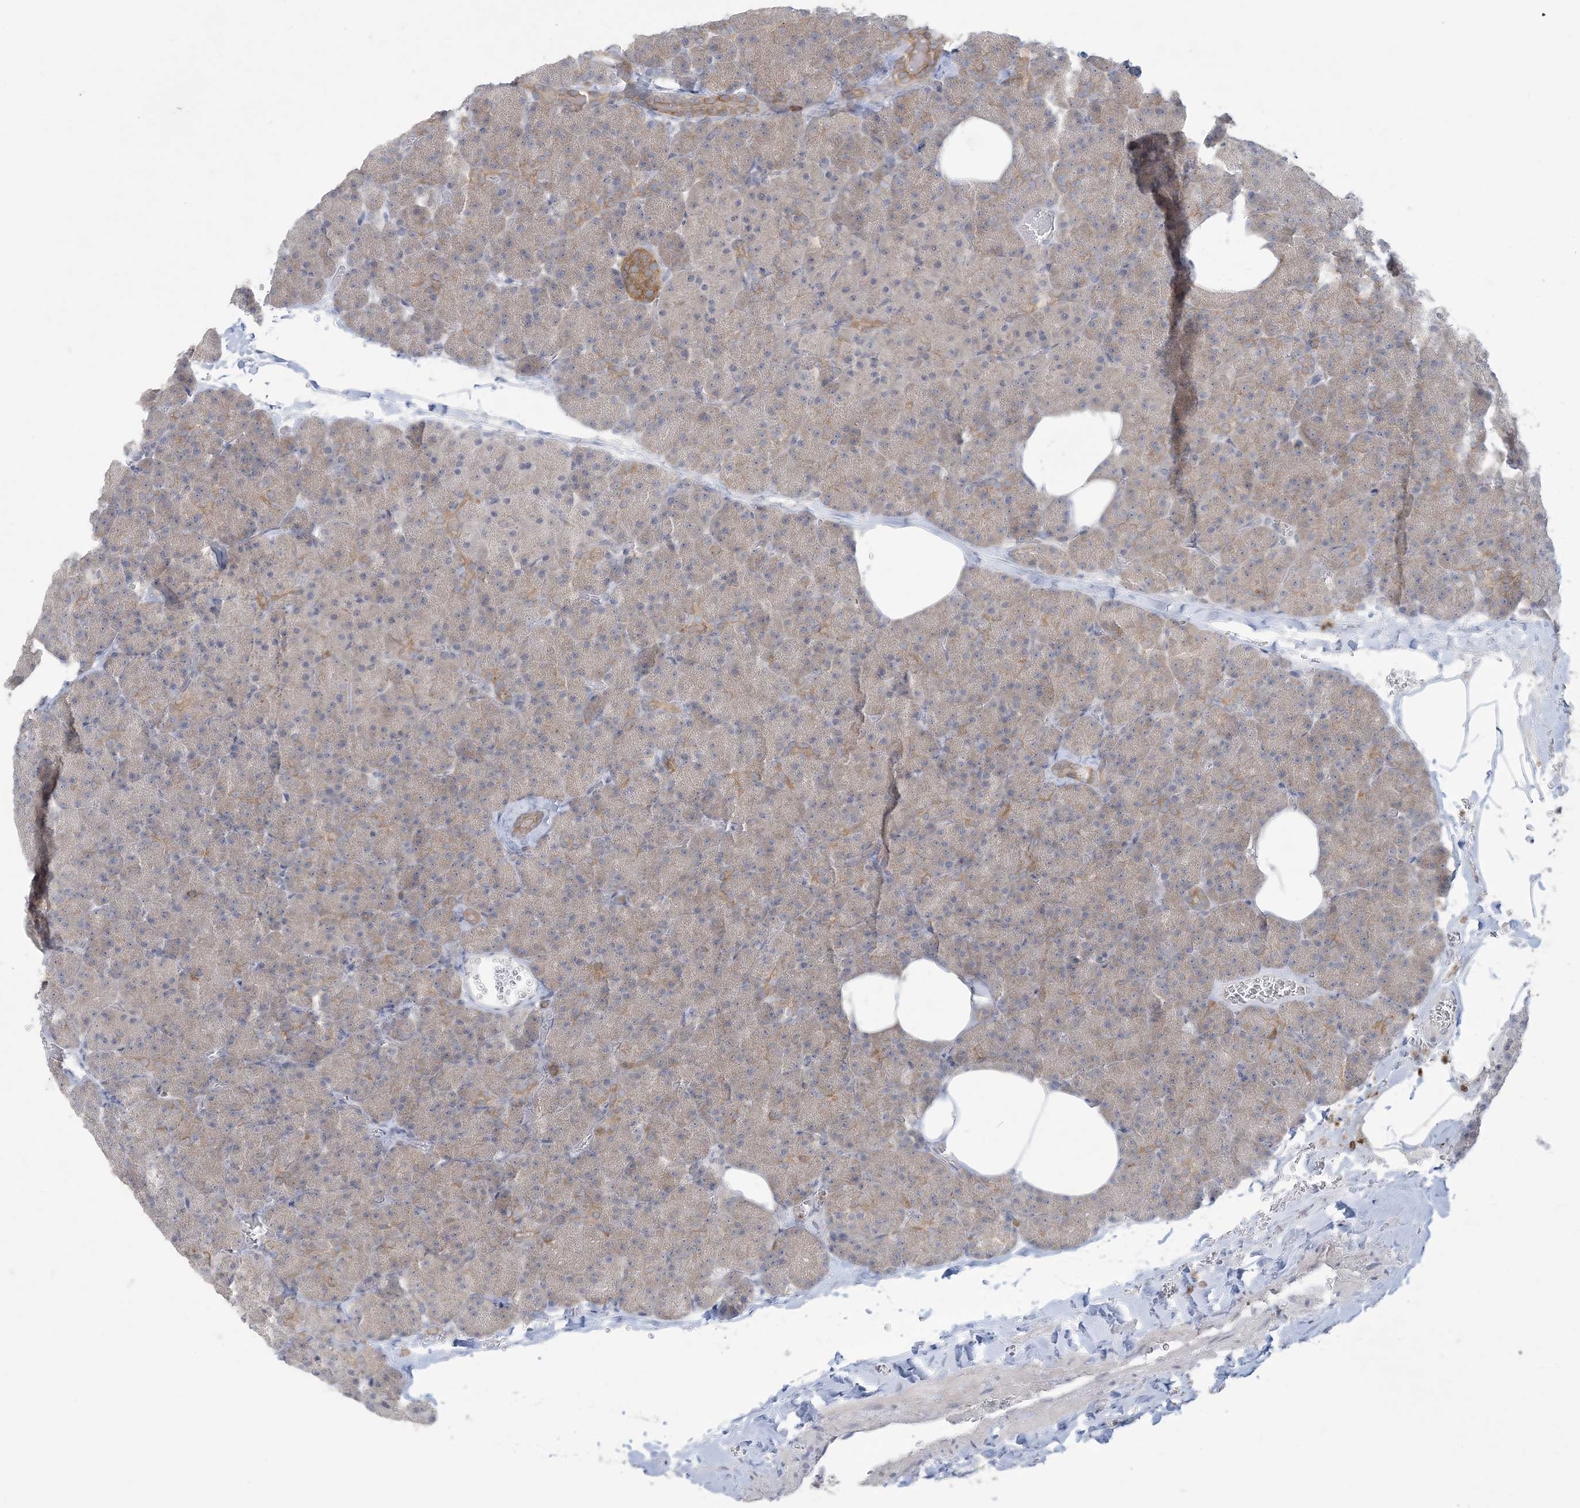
{"staining": {"intensity": "moderate", "quantity": "<25%", "location": "cytoplasmic/membranous"}, "tissue": "pancreas", "cell_type": "Exocrine glandular cells", "image_type": "normal", "snomed": [{"axis": "morphology", "description": "Normal tissue, NOS"}, {"axis": "morphology", "description": "Carcinoid, malignant, NOS"}, {"axis": "topography", "description": "Pancreas"}], "caption": "Immunohistochemistry (IHC) image of benign human pancreas stained for a protein (brown), which demonstrates low levels of moderate cytoplasmic/membranous staining in approximately <25% of exocrine glandular cells.", "gene": "KIF3A", "patient": {"sex": "female", "age": 35}}